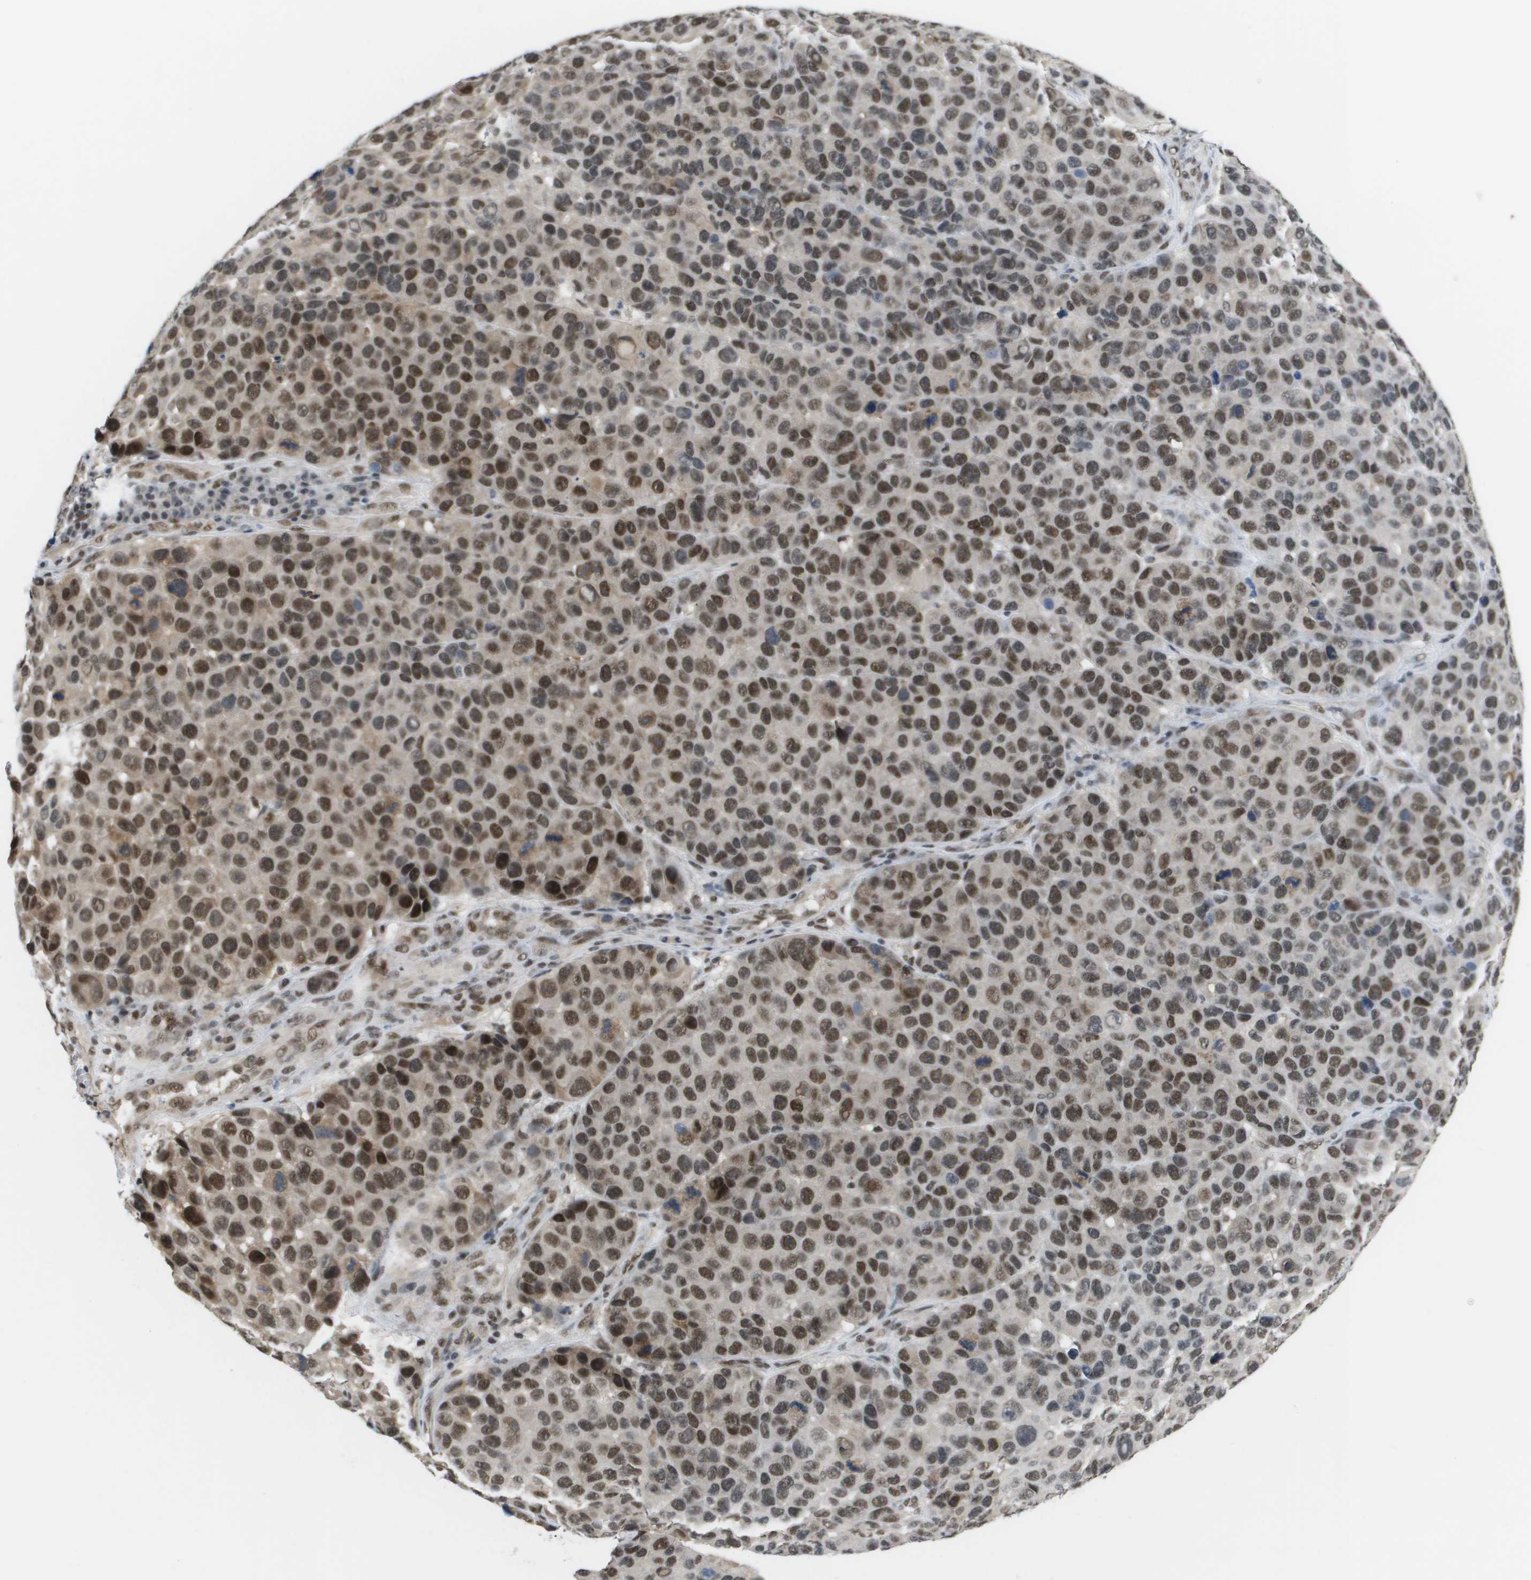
{"staining": {"intensity": "moderate", "quantity": ">75%", "location": "nuclear"}, "tissue": "melanoma", "cell_type": "Tumor cells", "image_type": "cancer", "snomed": [{"axis": "morphology", "description": "Malignant melanoma, NOS"}, {"axis": "topography", "description": "Skin"}], "caption": "Malignant melanoma was stained to show a protein in brown. There is medium levels of moderate nuclear expression in about >75% of tumor cells.", "gene": "ISY1", "patient": {"sex": "male", "age": 53}}